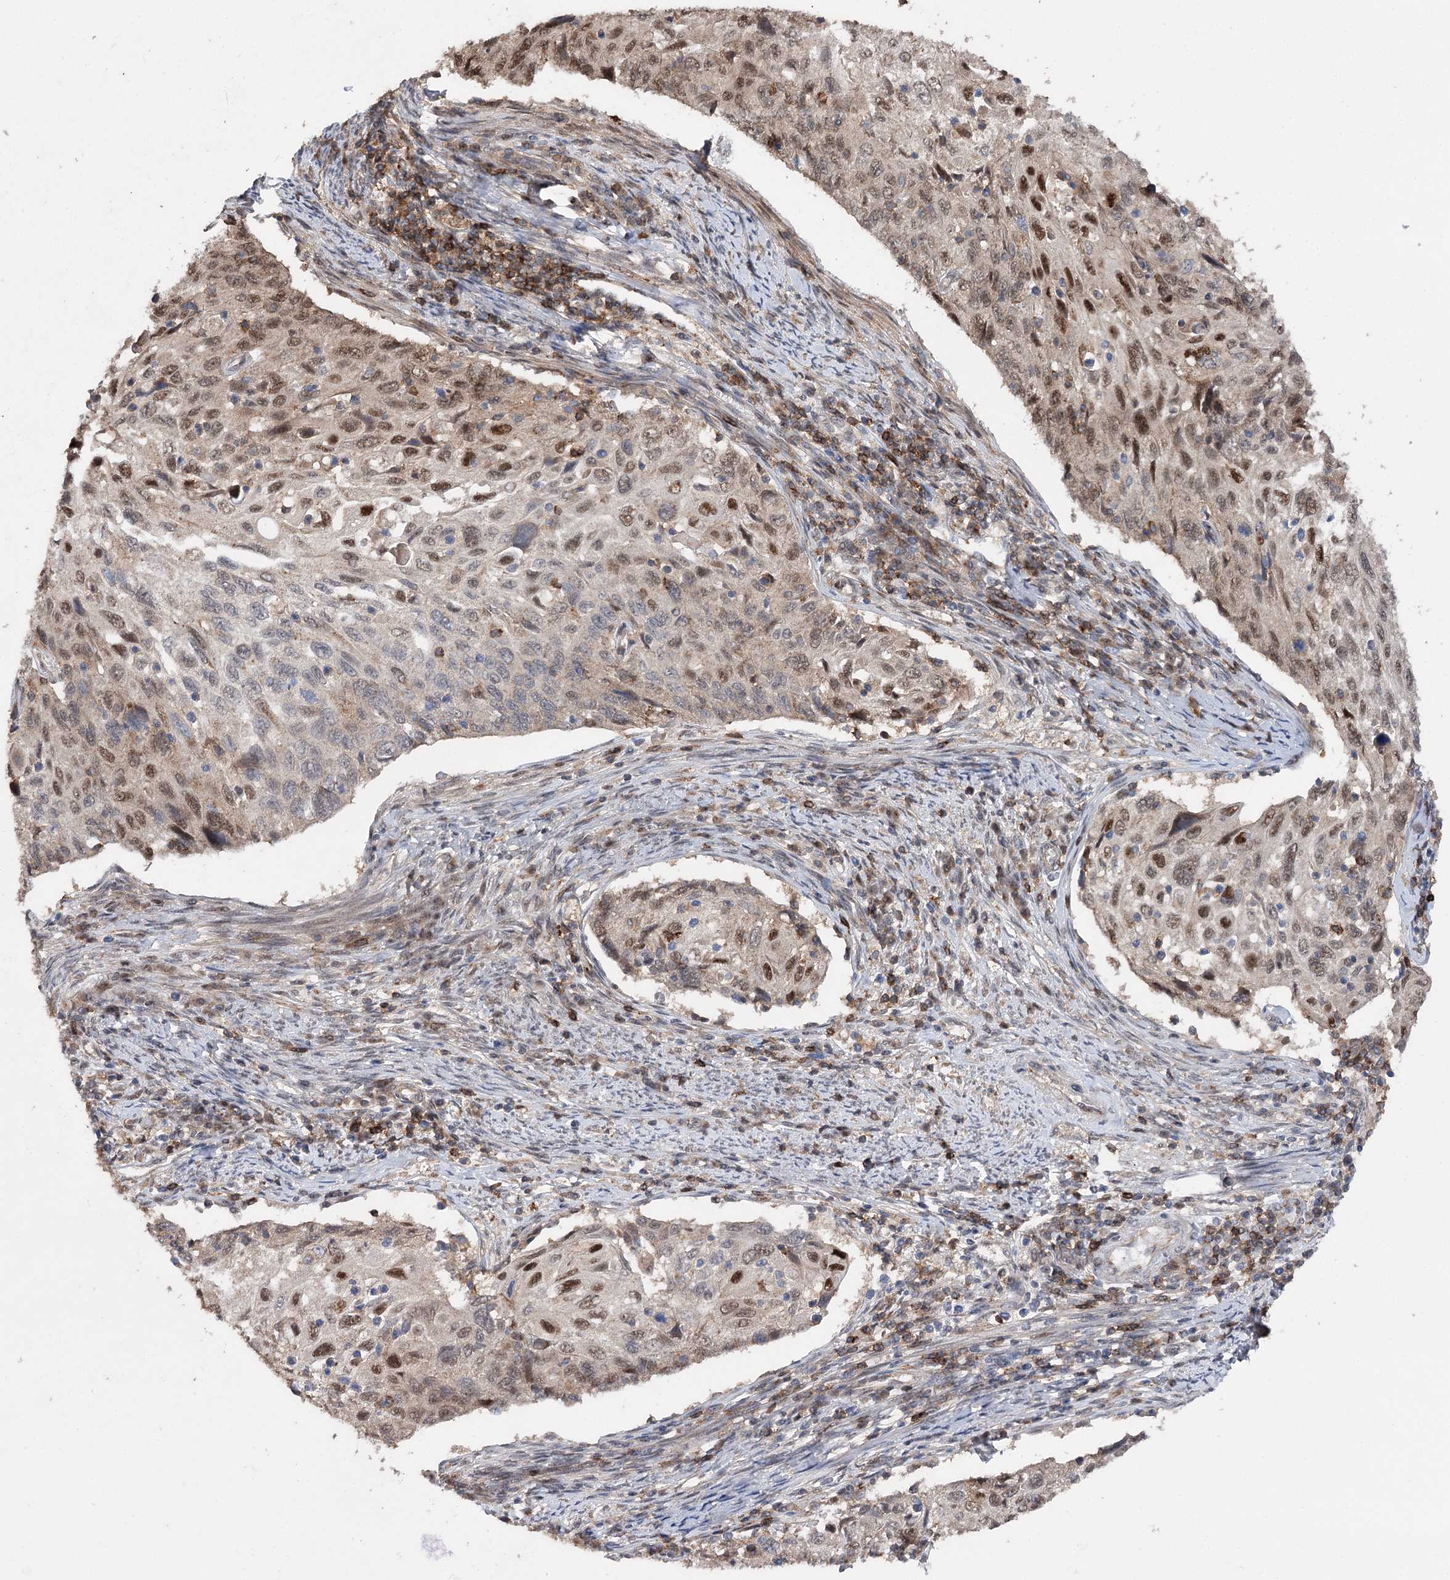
{"staining": {"intensity": "moderate", "quantity": "25%-75%", "location": "nuclear"}, "tissue": "cervical cancer", "cell_type": "Tumor cells", "image_type": "cancer", "snomed": [{"axis": "morphology", "description": "Squamous cell carcinoma, NOS"}, {"axis": "topography", "description": "Cervix"}], "caption": "An immunohistochemistry (IHC) image of tumor tissue is shown. Protein staining in brown shows moderate nuclear positivity in cervical cancer within tumor cells. The protein is shown in brown color, while the nuclei are stained blue.", "gene": "STX6", "patient": {"sex": "female", "age": 70}}